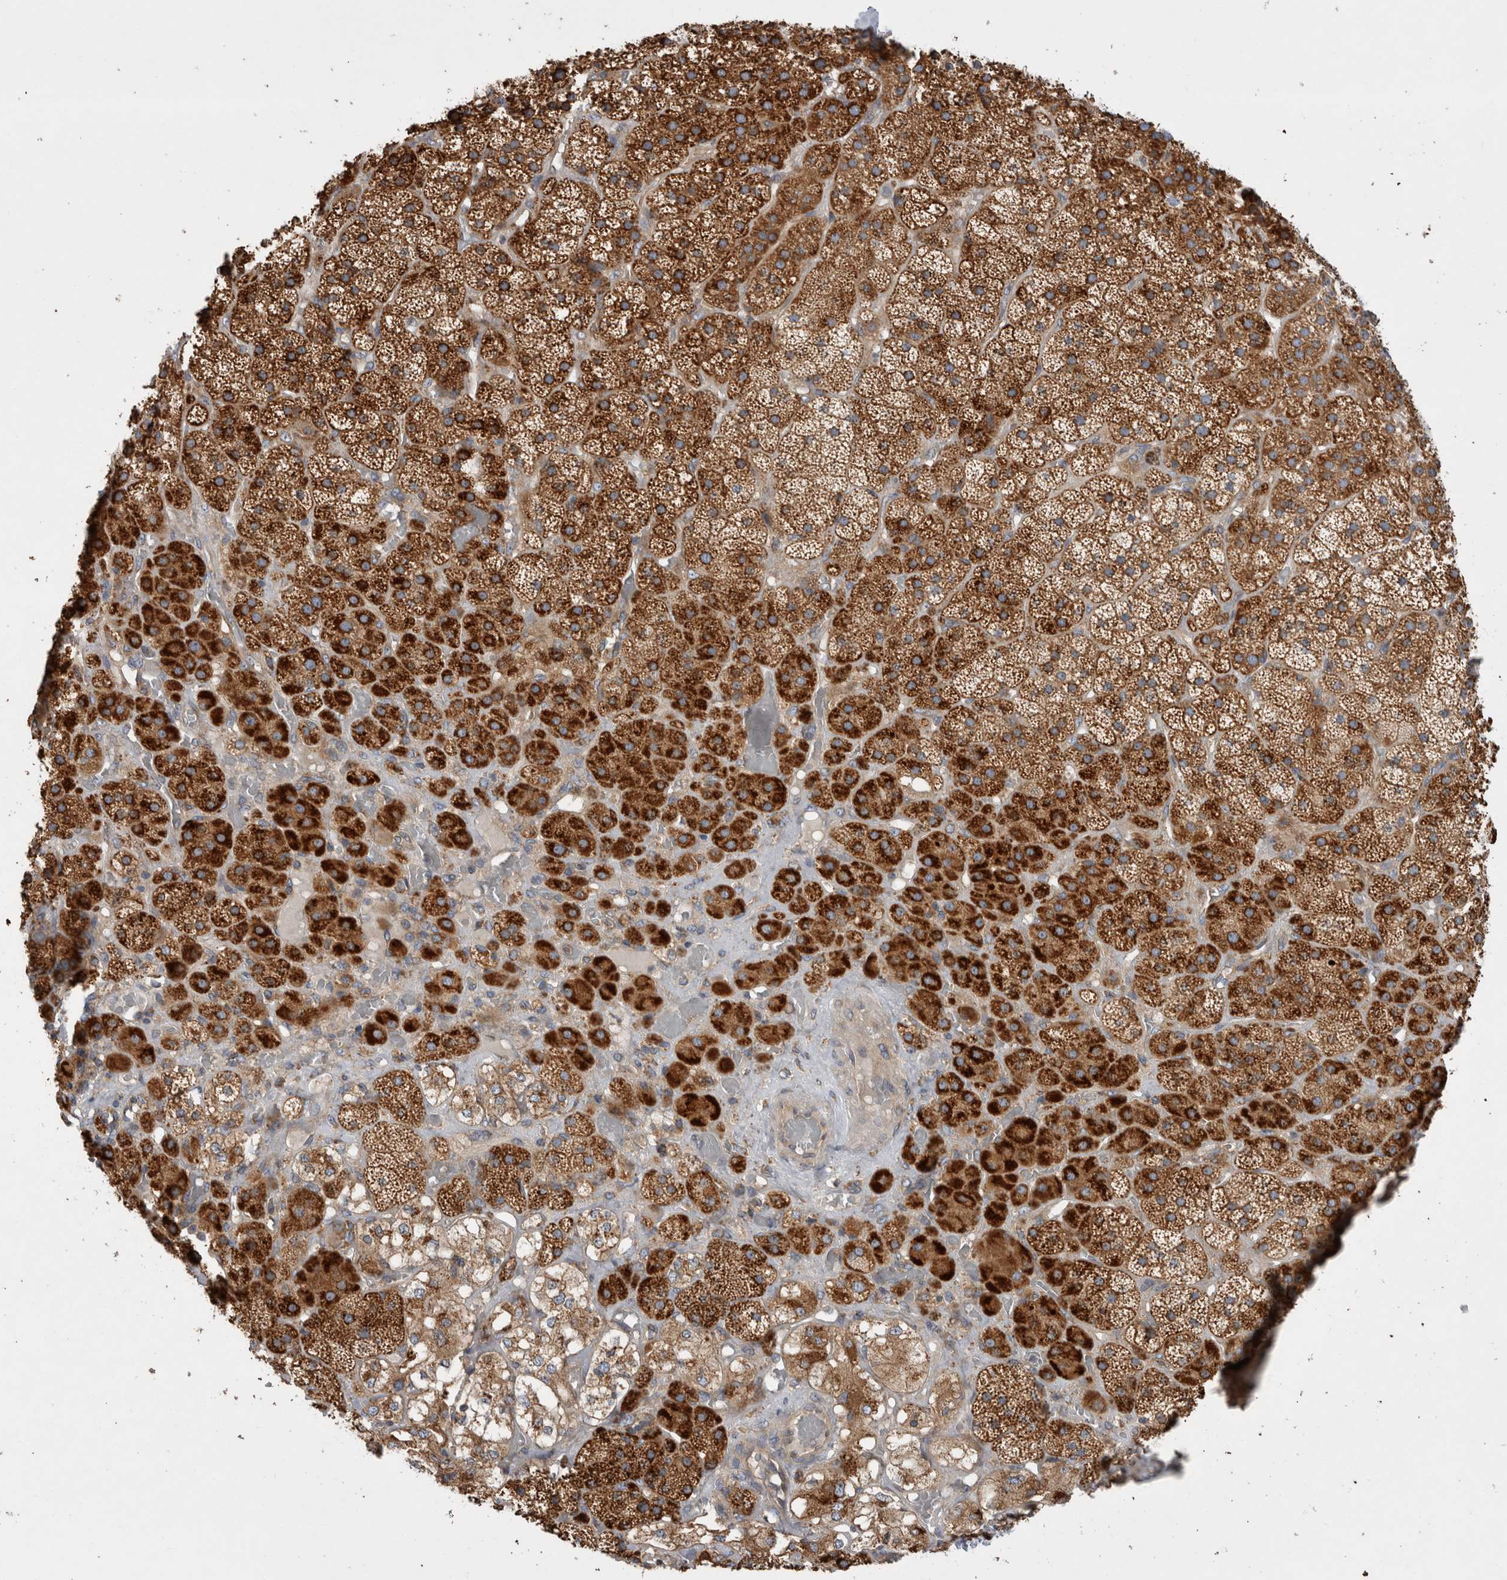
{"staining": {"intensity": "strong", "quantity": "25%-75%", "location": "cytoplasmic/membranous"}, "tissue": "adrenal gland", "cell_type": "Glandular cells", "image_type": "normal", "snomed": [{"axis": "morphology", "description": "Normal tissue, NOS"}, {"axis": "topography", "description": "Adrenal gland"}], "caption": "Immunohistochemical staining of unremarkable adrenal gland reveals strong cytoplasmic/membranous protein expression in approximately 25%-75% of glandular cells.", "gene": "PDCD10", "patient": {"sex": "male", "age": 57}}